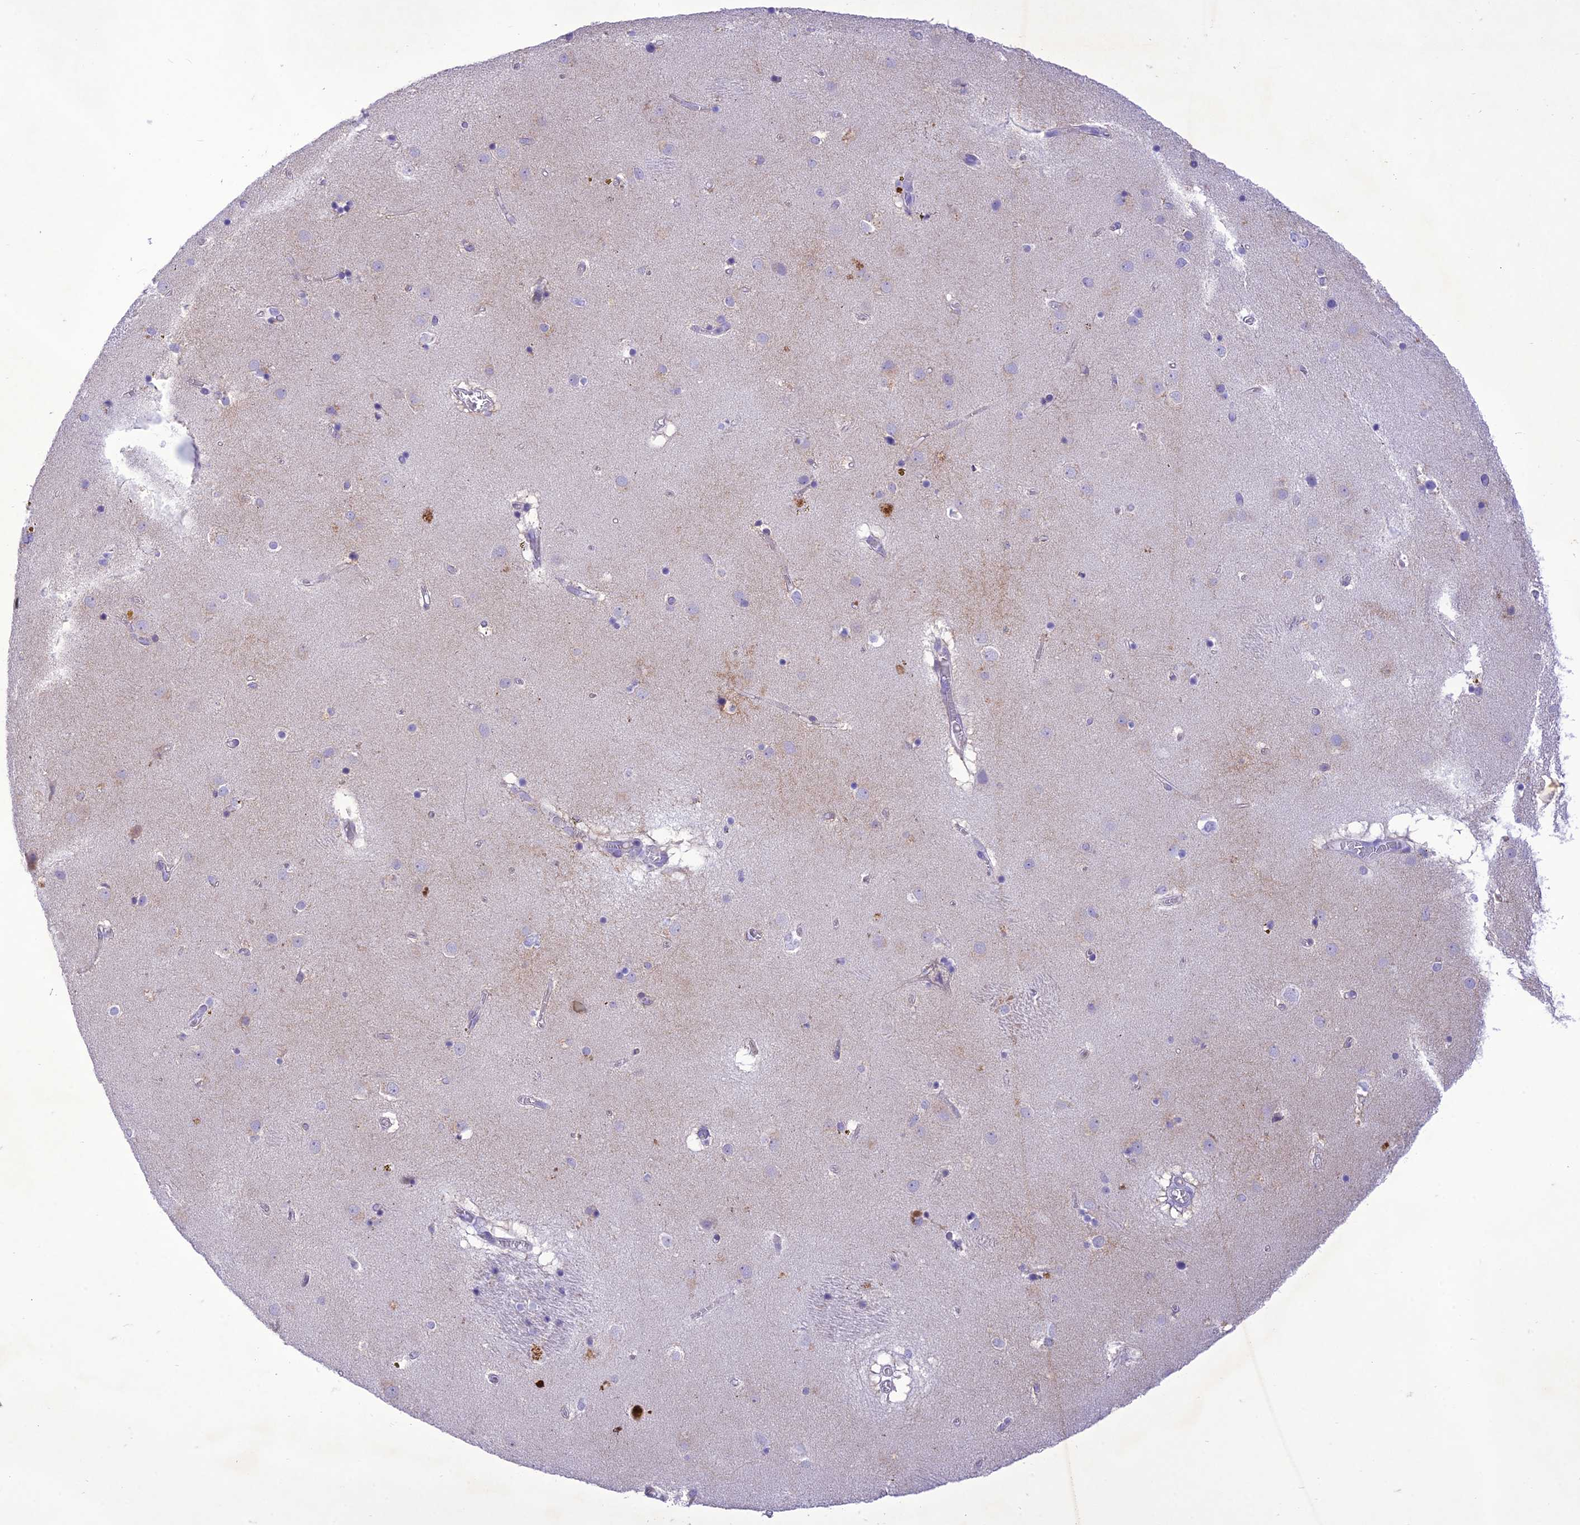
{"staining": {"intensity": "negative", "quantity": "none", "location": "none"}, "tissue": "caudate", "cell_type": "Glial cells", "image_type": "normal", "snomed": [{"axis": "morphology", "description": "Normal tissue, NOS"}, {"axis": "topography", "description": "Lateral ventricle wall"}], "caption": "Glial cells show no significant positivity in benign caudate. (Brightfield microscopy of DAB immunohistochemistry at high magnification).", "gene": "SLC13A5", "patient": {"sex": "male", "age": 70}}